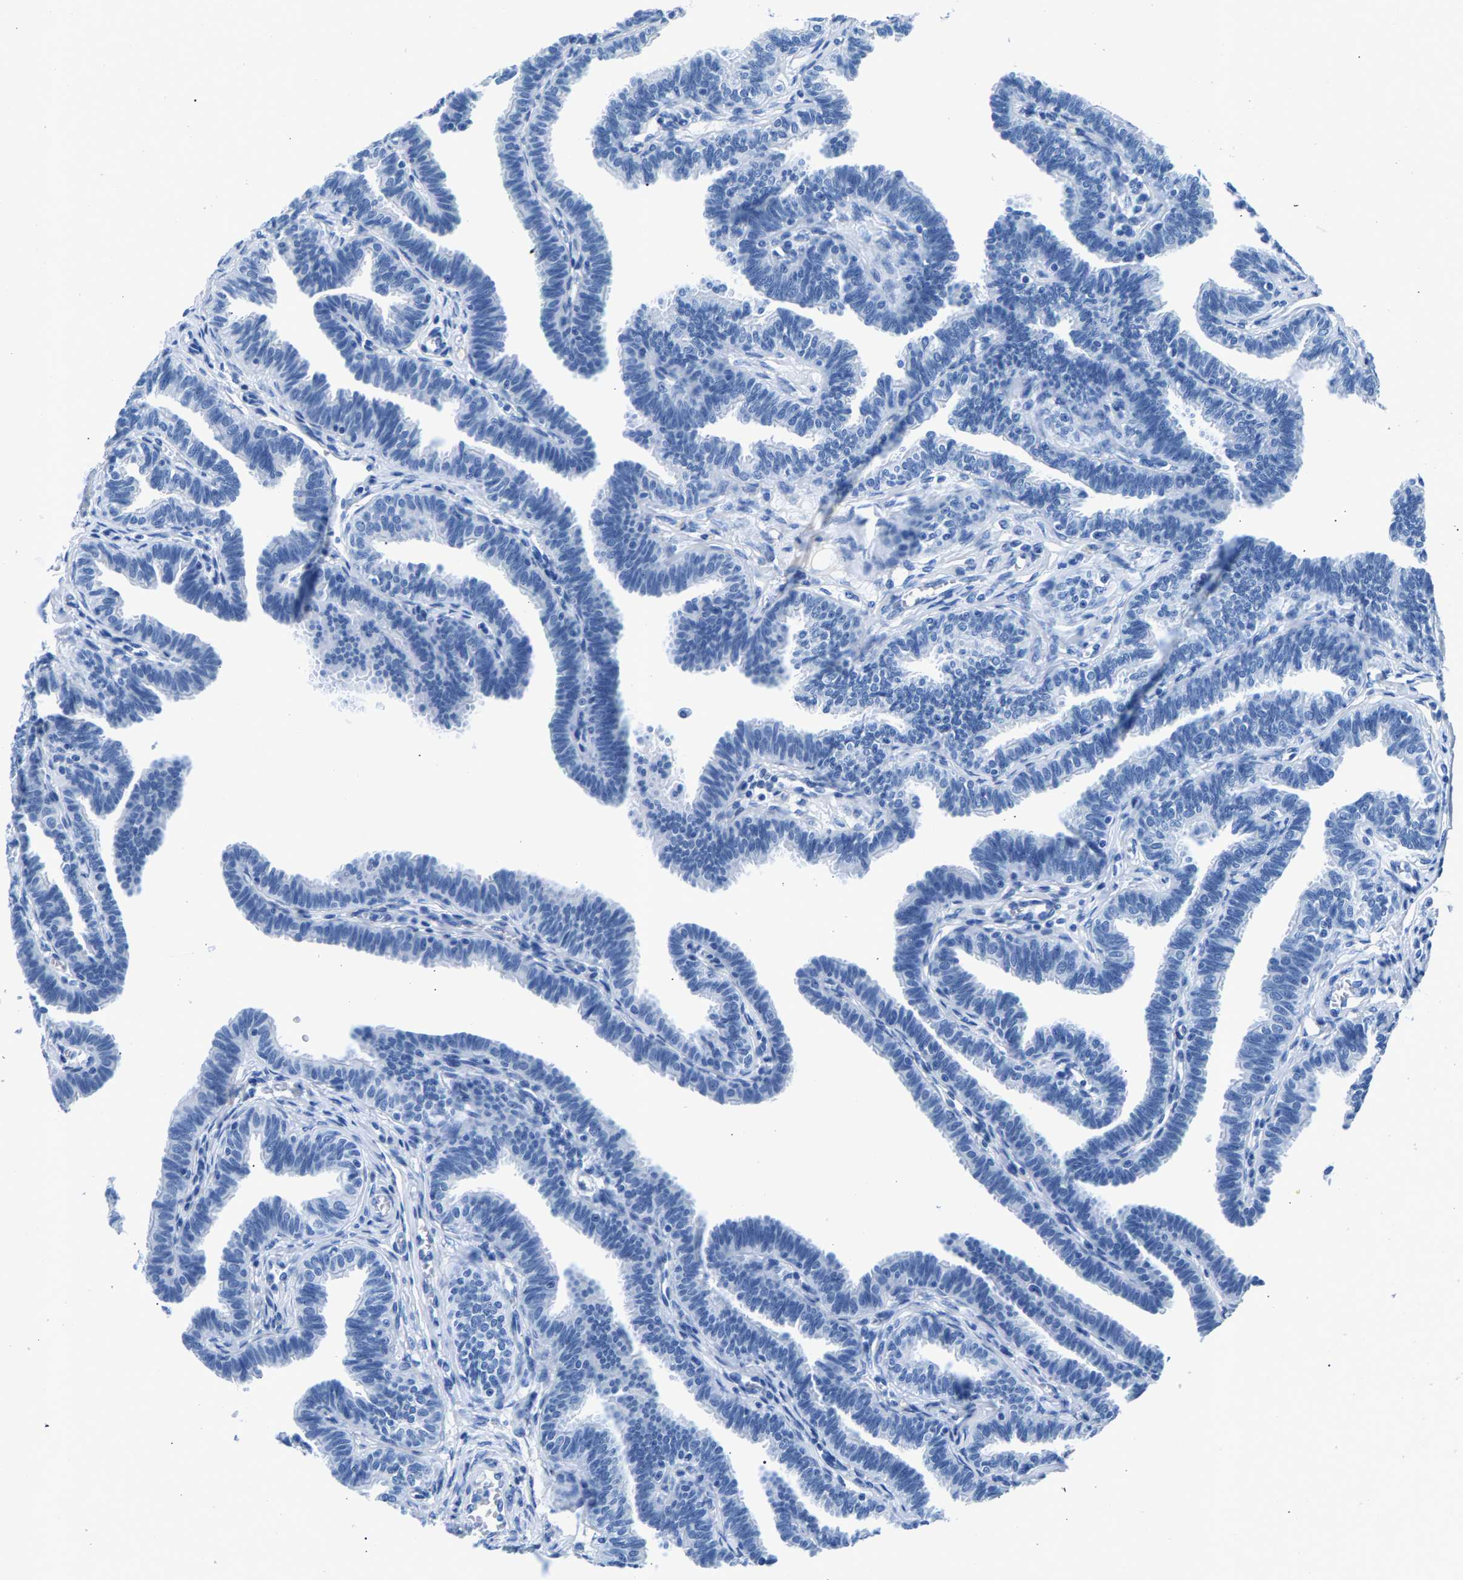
{"staining": {"intensity": "negative", "quantity": "none", "location": "none"}, "tissue": "fallopian tube", "cell_type": "Glandular cells", "image_type": "normal", "snomed": [{"axis": "morphology", "description": "Normal tissue, NOS"}, {"axis": "topography", "description": "Fallopian tube"}, {"axis": "topography", "description": "Ovary"}], "caption": "Glandular cells are negative for brown protein staining in unremarkable fallopian tube. (DAB (3,3'-diaminobenzidine) immunohistochemistry (IHC), high magnification).", "gene": "CPS1", "patient": {"sex": "female", "age": 23}}